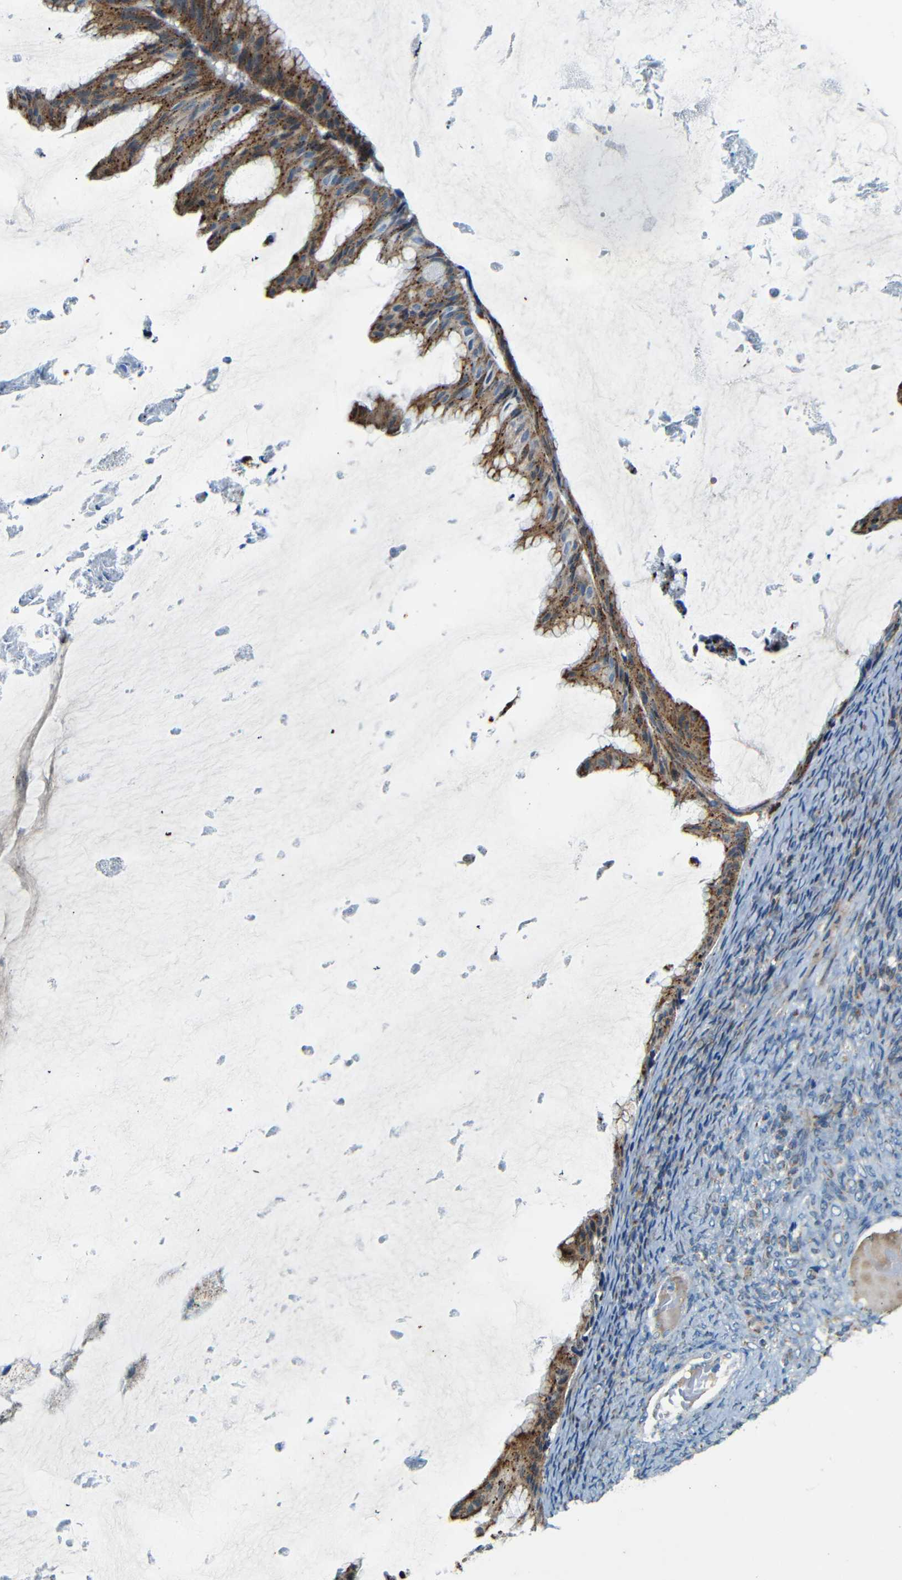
{"staining": {"intensity": "strong", "quantity": ">75%", "location": "cytoplasmic/membranous"}, "tissue": "ovarian cancer", "cell_type": "Tumor cells", "image_type": "cancer", "snomed": [{"axis": "morphology", "description": "Cystadenocarcinoma, mucinous, NOS"}, {"axis": "topography", "description": "Ovary"}], "caption": "The image exhibits immunohistochemical staining of ovarian cancer (mucinous cystadenocarcinoma). There is strong cytoplasmic/membranous positivity is seen in approximately >75% of tumor cells. Using DAB (3,3'-diaminobenzidine) (brown) and hematoxylin (blue) stains, captured at high magnification using brightfield microscopy.", "gene": "WSCD2", "patient": {"sex": "female", "age": 61}}